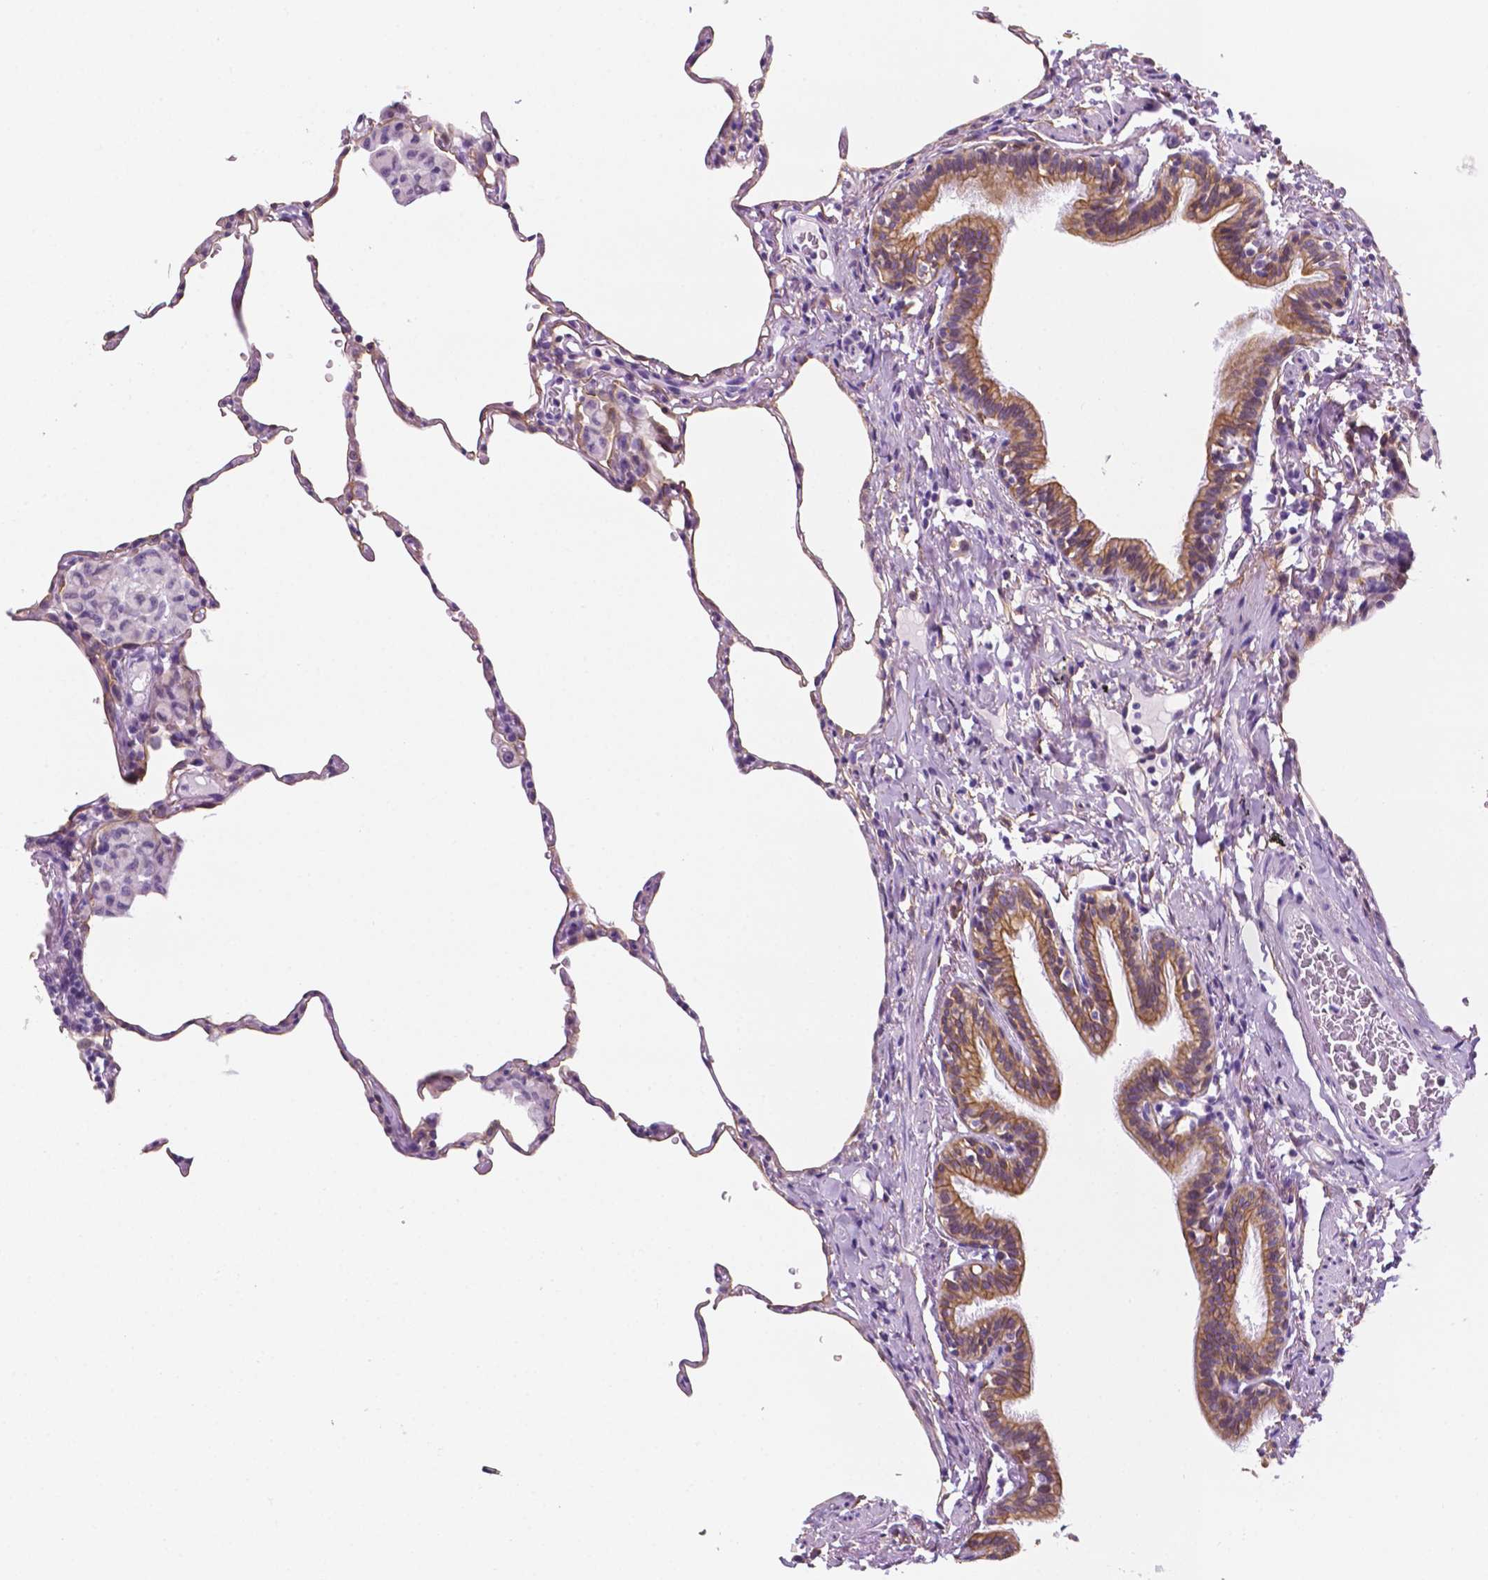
{"staining": {"intensity": "weak", "quantity": "25%-75%", "location": "cytoplasmic/membranous"}, "tissue": "lung", "cell_type": "Alveolar cells", "image_type": "normal", "snomed": [{"axis": "morphology", "description": "Normal tissue, NOS"}, {"axis": "topography", "description": "Lung"}], "caption": "A brown stain highlights weak cytoplasmic/membranous expression of a protein in alveolar cells of normal human lung. The protein of interest is stained brown, and the nuclei are stained in blue (DAB IHC with brightfield microscopy, high magnification).", "gene": "PPL", "patient": {"sex": "female", "age": 57}}